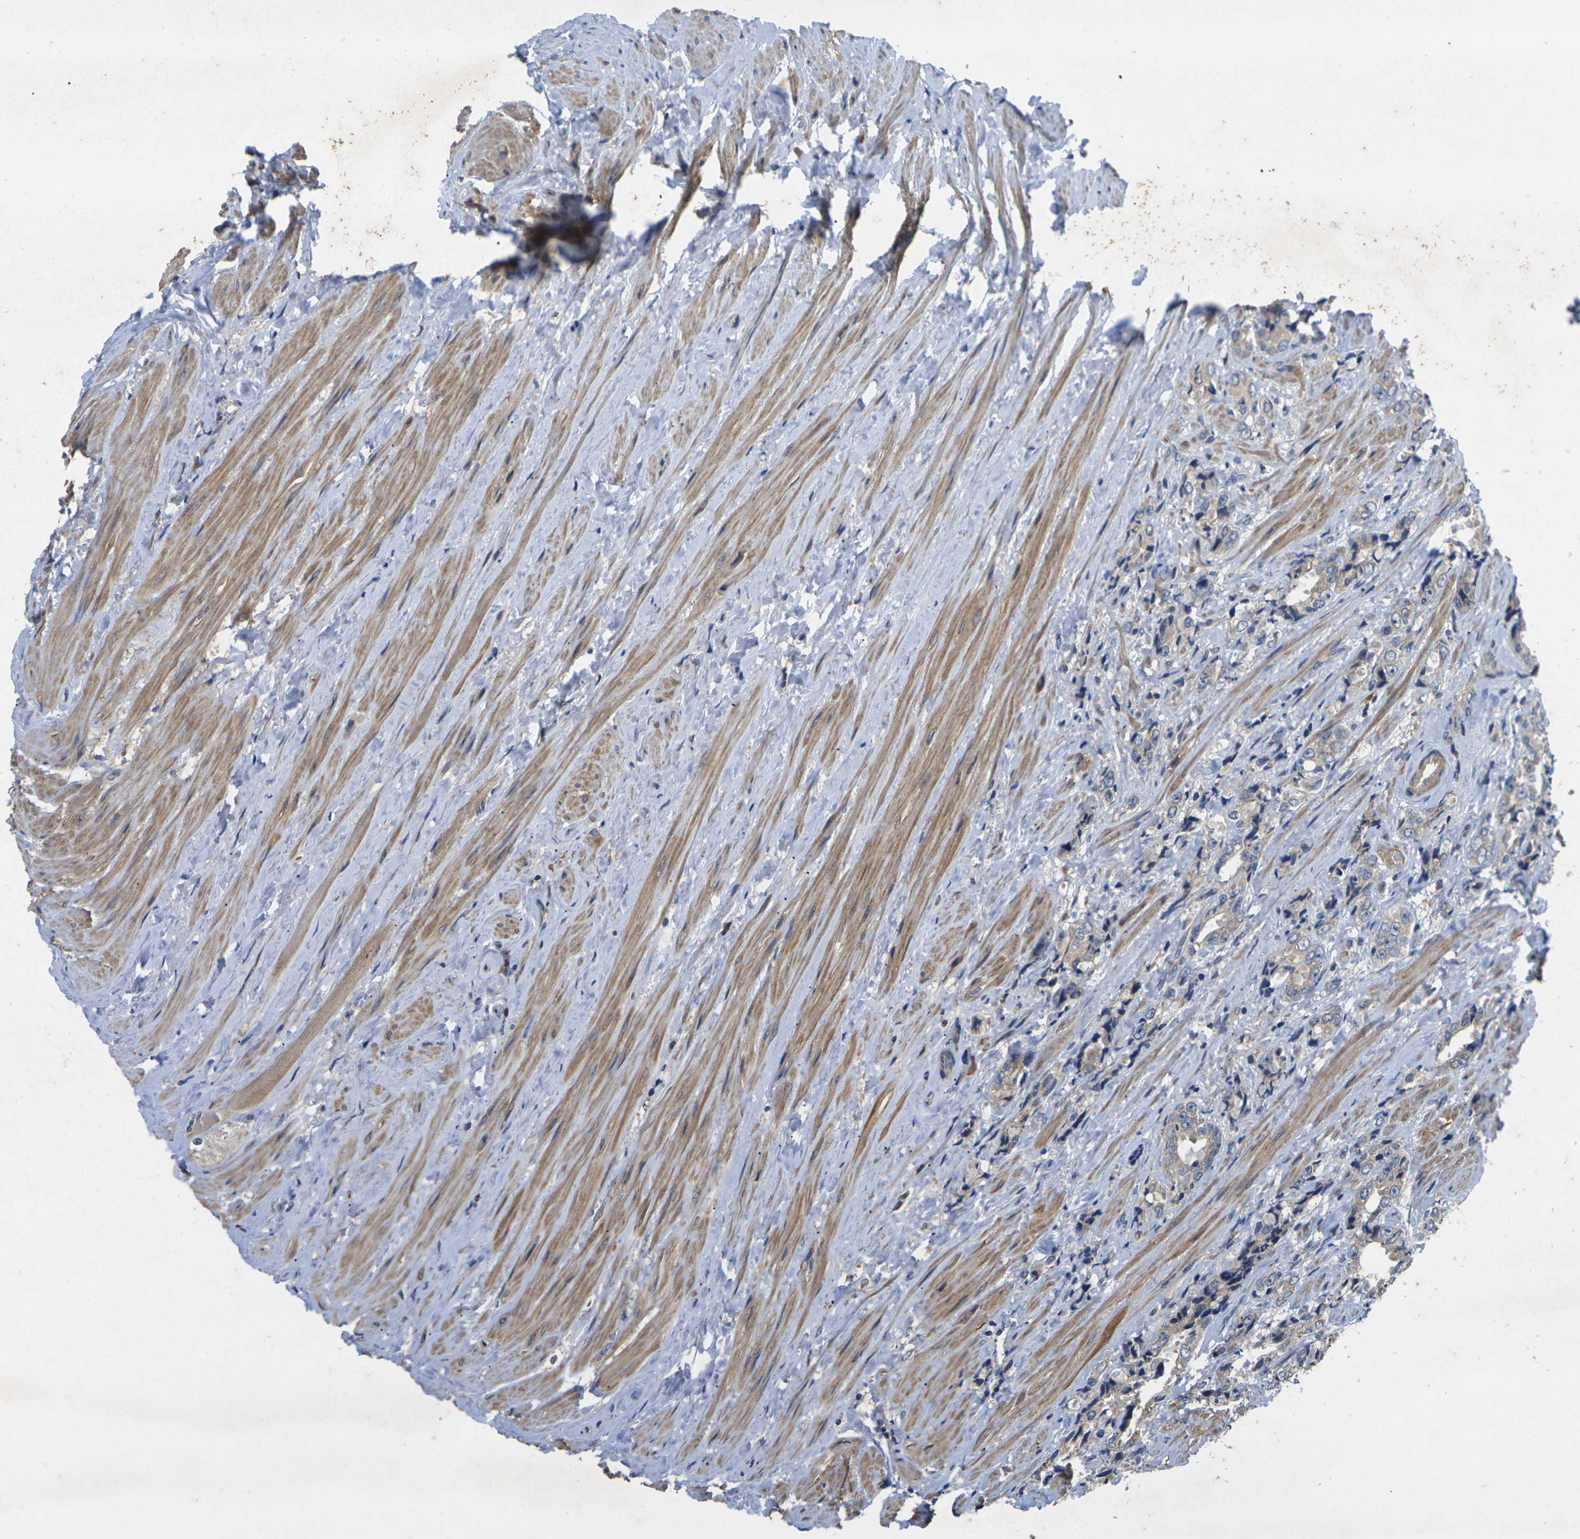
{"staining": {"intensity": "weak", "quantity": "<25%", "location": "cytoplasmic/membranous"}, "tissue": "prostate cancer", "cell_type": "Tumor cells", "image_type": "cancer", "snomed": [{"axis": "morphology", "description": "Adenocarcinoma, High grade"}, {"axis": "topography", "description": "Prostate"}], "caption": "The immunohistochemistry histopathology image has no significant positivity in tumor cells of adenocarcinoma (high-grade) (prostate) tissue.", "gene": "KIF1B", "patient": {"sex": "male", "age": 61}}